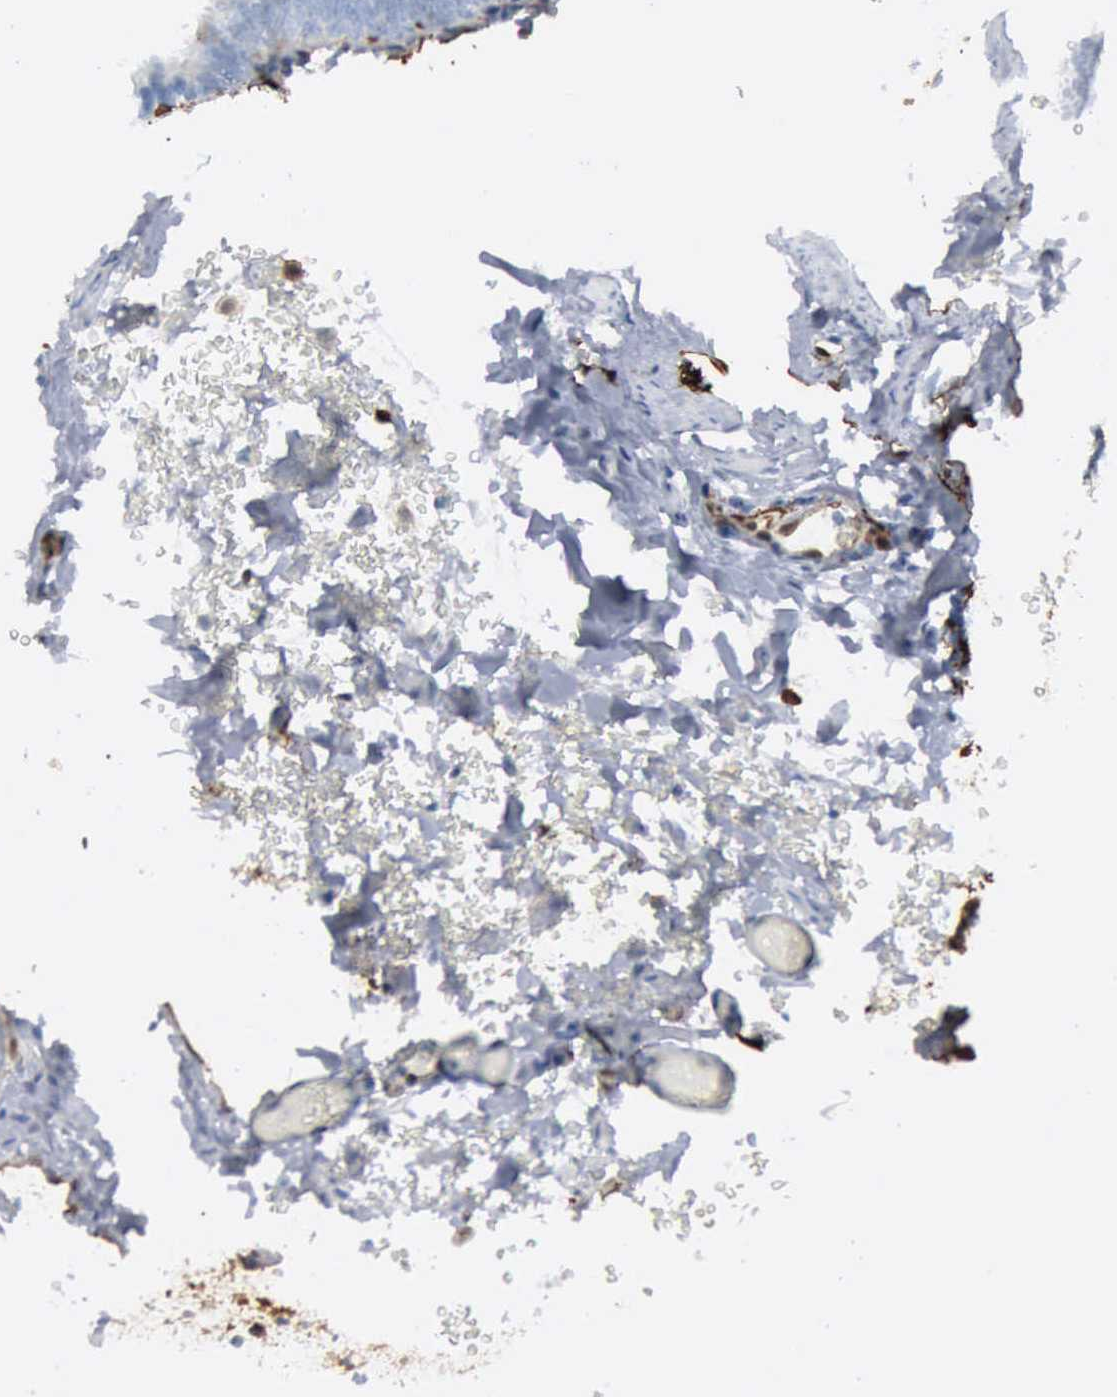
{"staining": {"intensity": "negative", "quantity": "none", "location": "none"}, "tissue": "fallopian tube", "cell_type": "Glandular cells", "image_type": "normal", "snomed": [{"axis": "morphology", "description": "Normal tissue, NOS"}, {"axis": "topography", "description": "Fallopian tube"}], "caption": "Immunohistochemistry photomicrograph of benign fallopian tube stained for a protein (brown), which reveals no staining in glandular cells. Nuclei are stained in blue.", "gene": "FSCN1", "patient": {"sex": "female", "age": 51}}